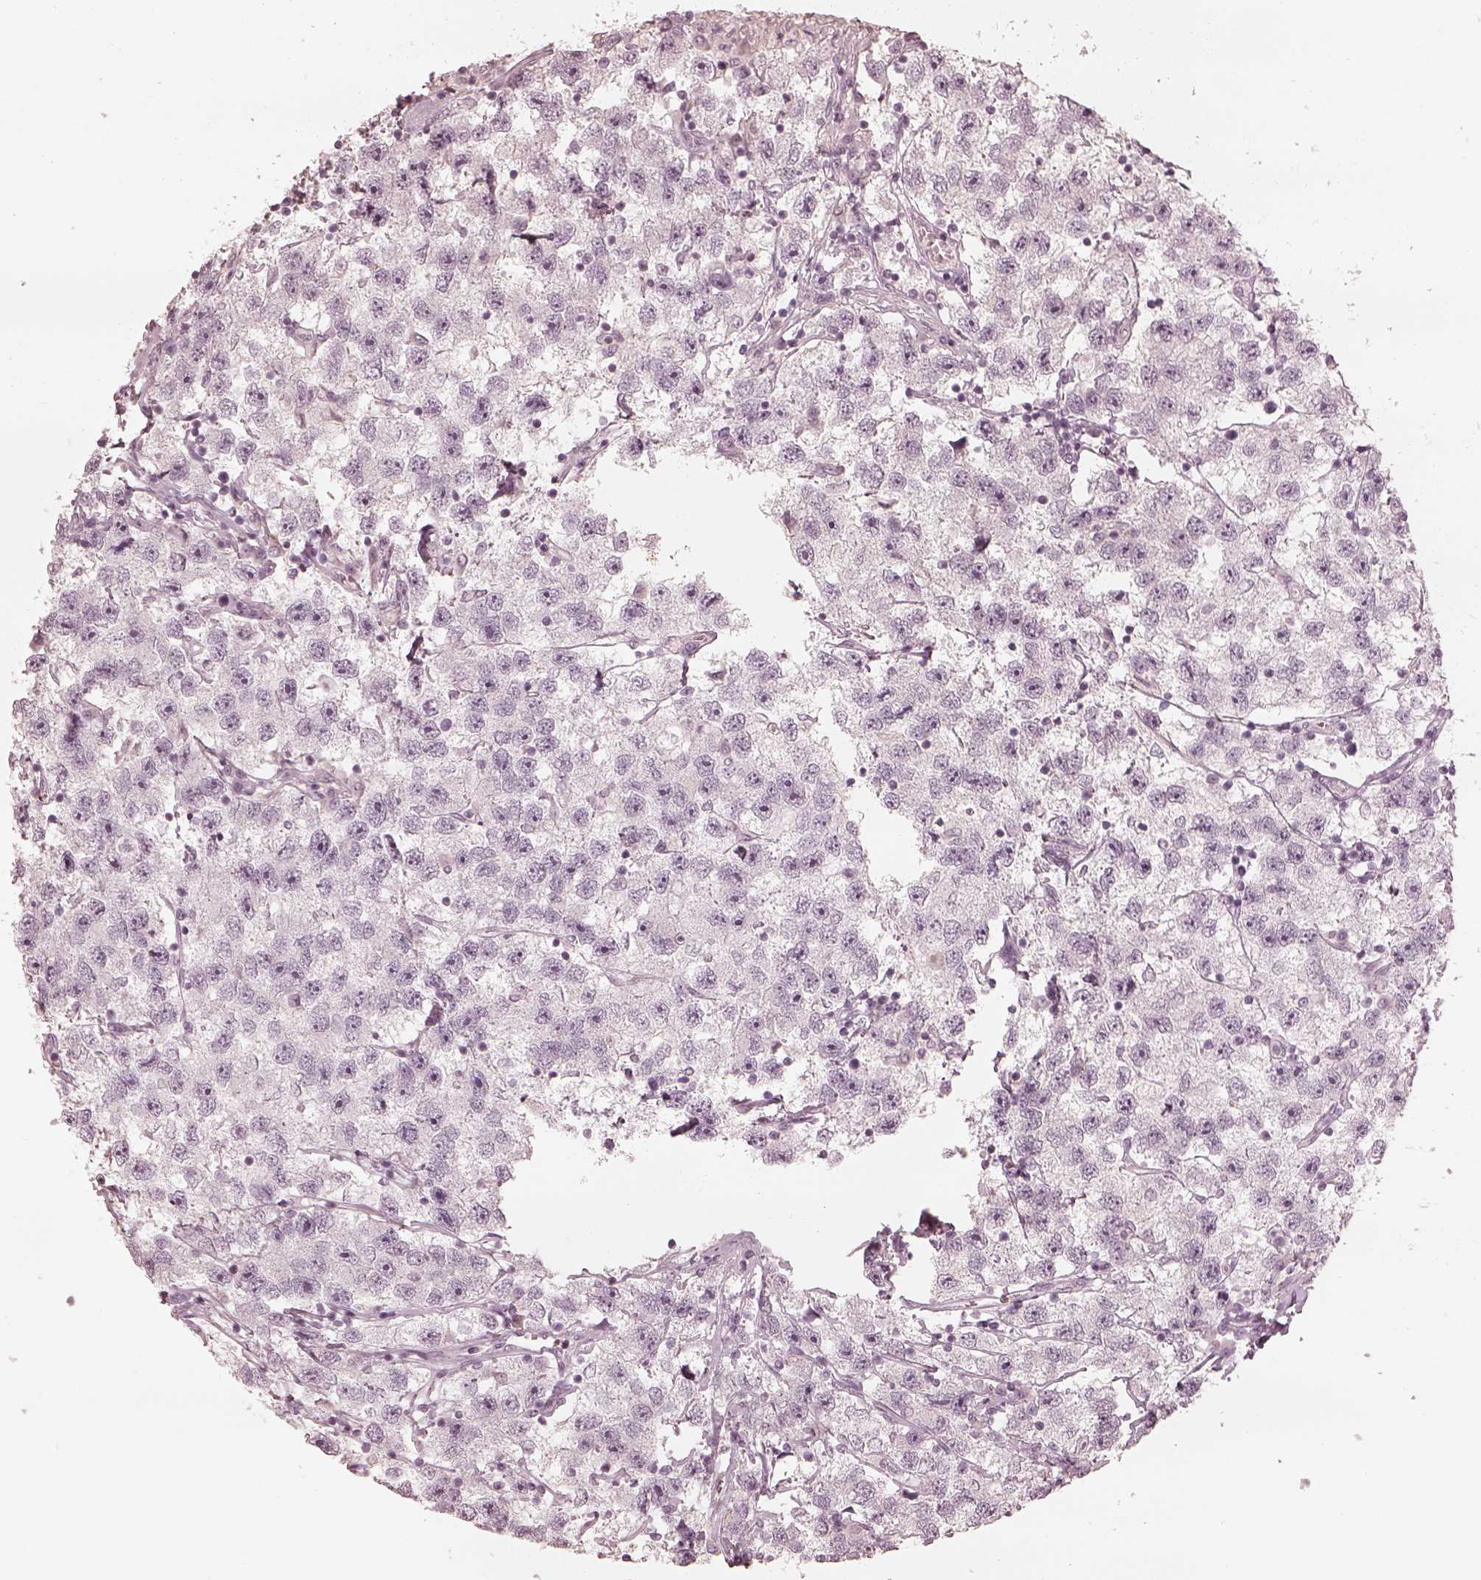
{"staining": {"intensity": "negative", "quantity": "none", "location": "none"}, "tissue": "testis cancer", "cell_type": "Tumor cells", "image_type": "cancer", "snomed": [{"axis": "morphology", "description": "Seminoma, NOS"}, {"axis": "topography", "description": "Testis"}], "caption": "Testis cancer (seminoma) was stained to show a protein in brown. There is no significant staining in tumor cells. The staining was performed using DAB to visualize the protein expression in brown, while the nuclei were stained in blue with hematoxylin (Magnification: 20x).", "gene": "ADRB3", "patient": {"sex": "male", "age": 26}}